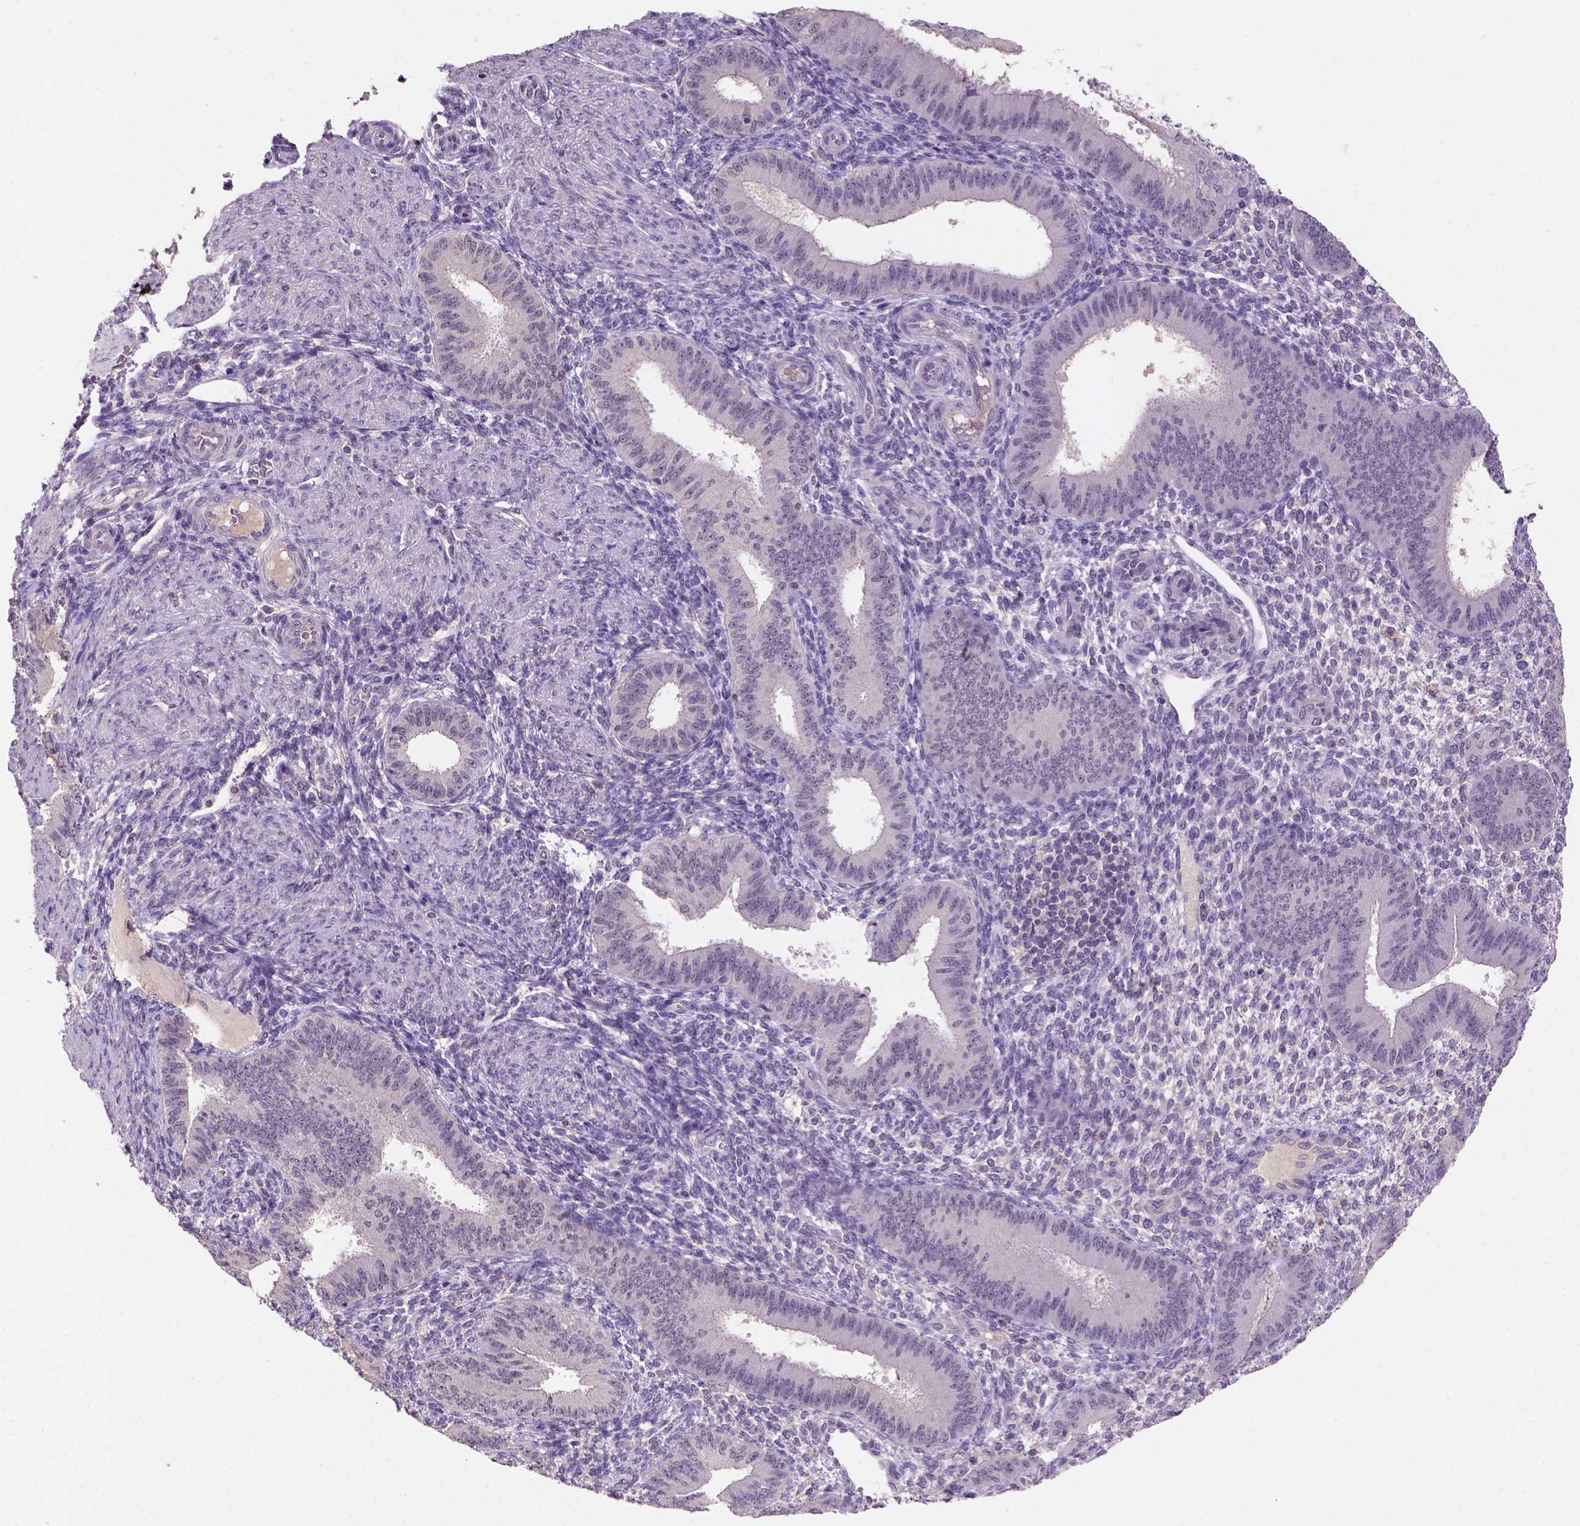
{"staining": {"intensity": "negative", "quantity": "none", "location": "none"}, "tissue": "endometrium", "cell_type": "Cells in endometrial stroma", "image_type": "normal", "snomed": [{"axis": "morphology", "description": "Normal tissue, NOS"}, {"axis": "topography", "description": "Endometrium"}], "caption": "Immunohistochemical staining of benign endometrium reveals no significant expression in cells in endometrial stroma.", "gene": "SCML4", "patient": {"sex": "female", "age": 39}}